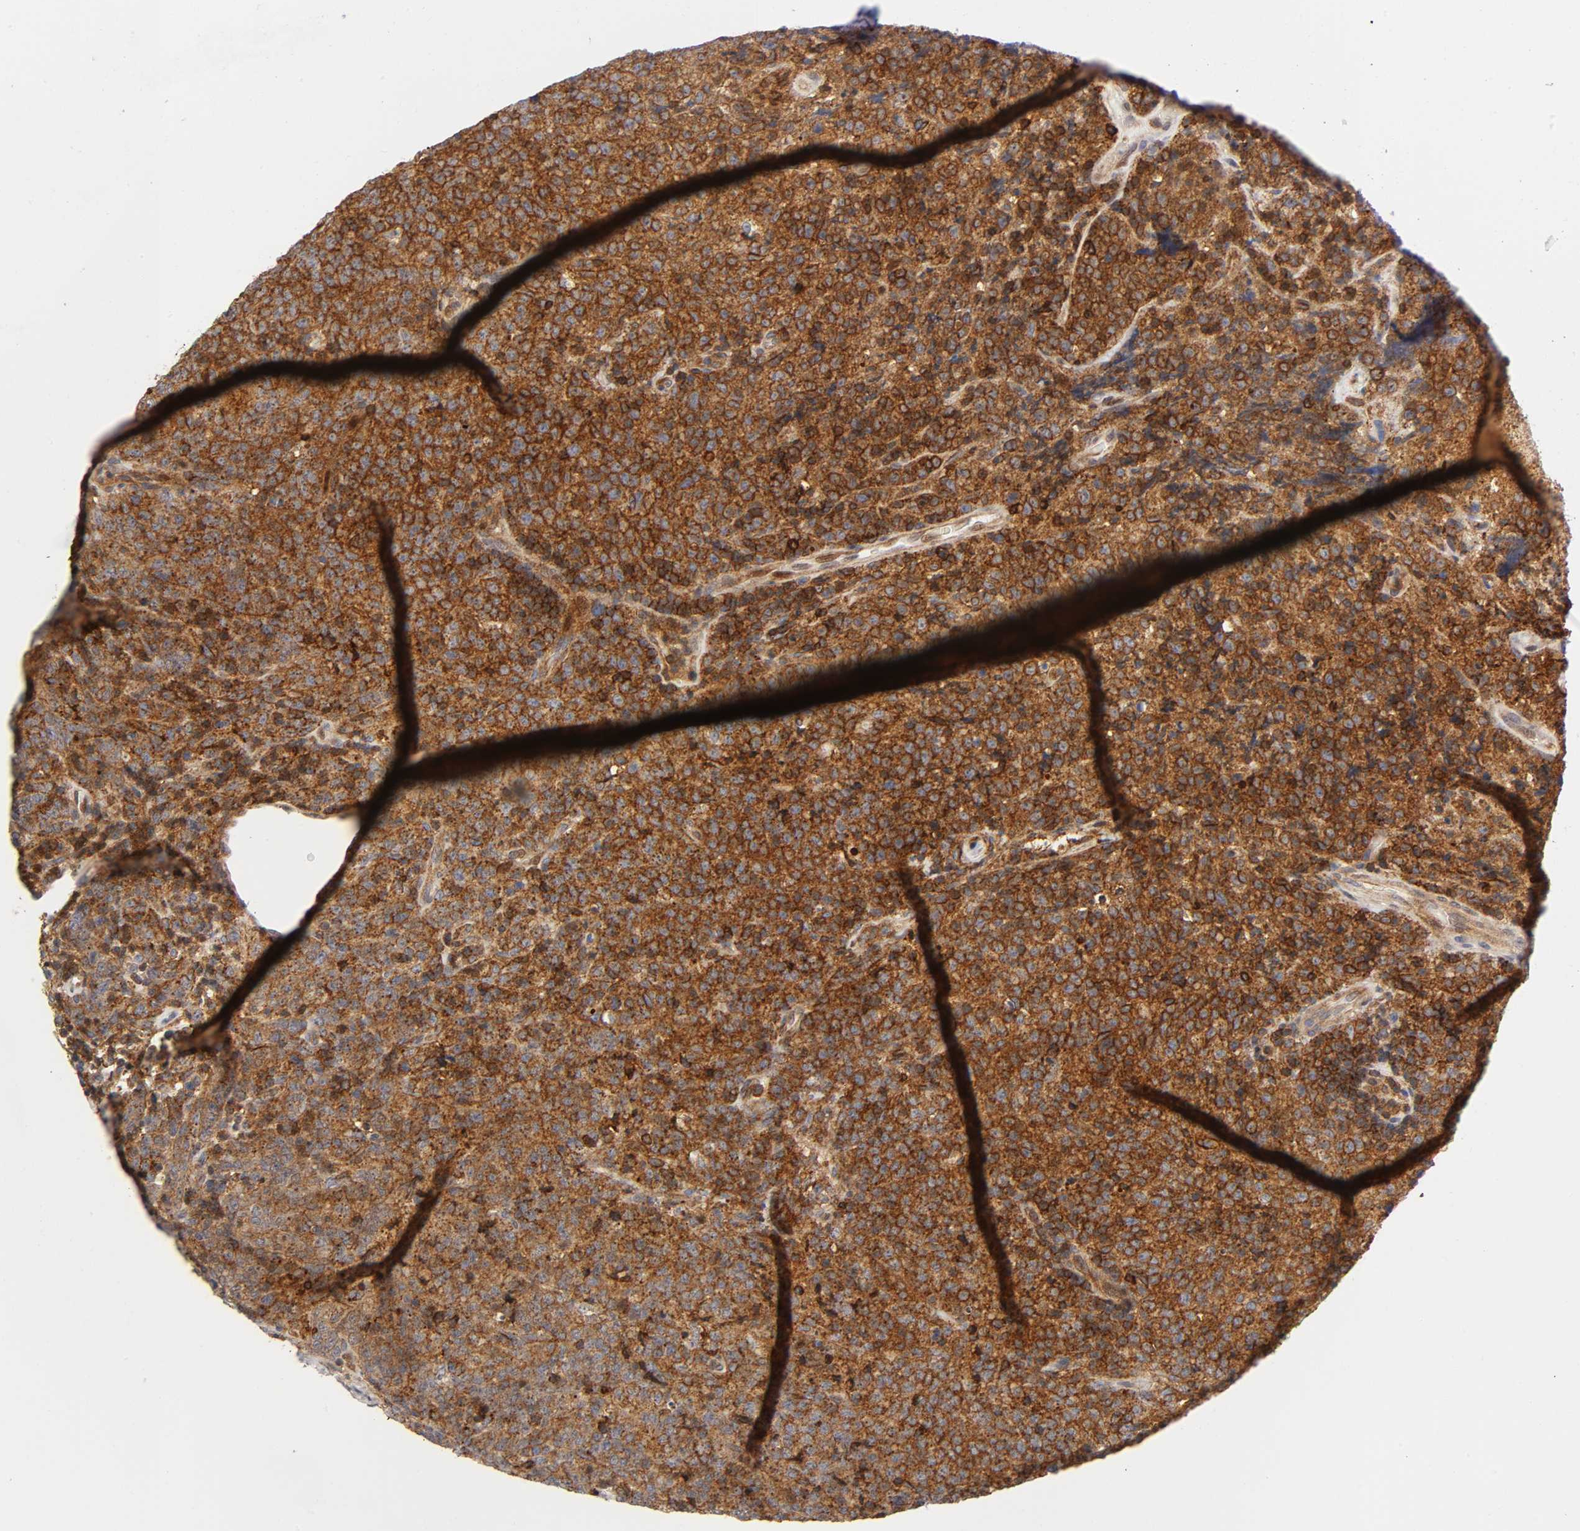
{"staining": {"intensity": "strong", "quantity": ">75%", "location": "cytoplasmic/membranous"}, "tissue": "lymphoma", "cell_type": "Tumor cells", "image_type": "cancer", "snomed": [{"axis": "morphology", "description": "Malignant lymphoma, non-Hodgkin's type, High grade"}, {"axis": "topography", "description": "Tonsil"}], "caption": "Approximately >75% of tumor cells in high-grade malignant lymphoma, non-Hodgkin's type exhibit strong cytoplasmic/membranous protein positivity as visualized by brown immunohistochemical staining.", "gene": "ANXA7", "patient": {"sex": "female", "age": 36}}